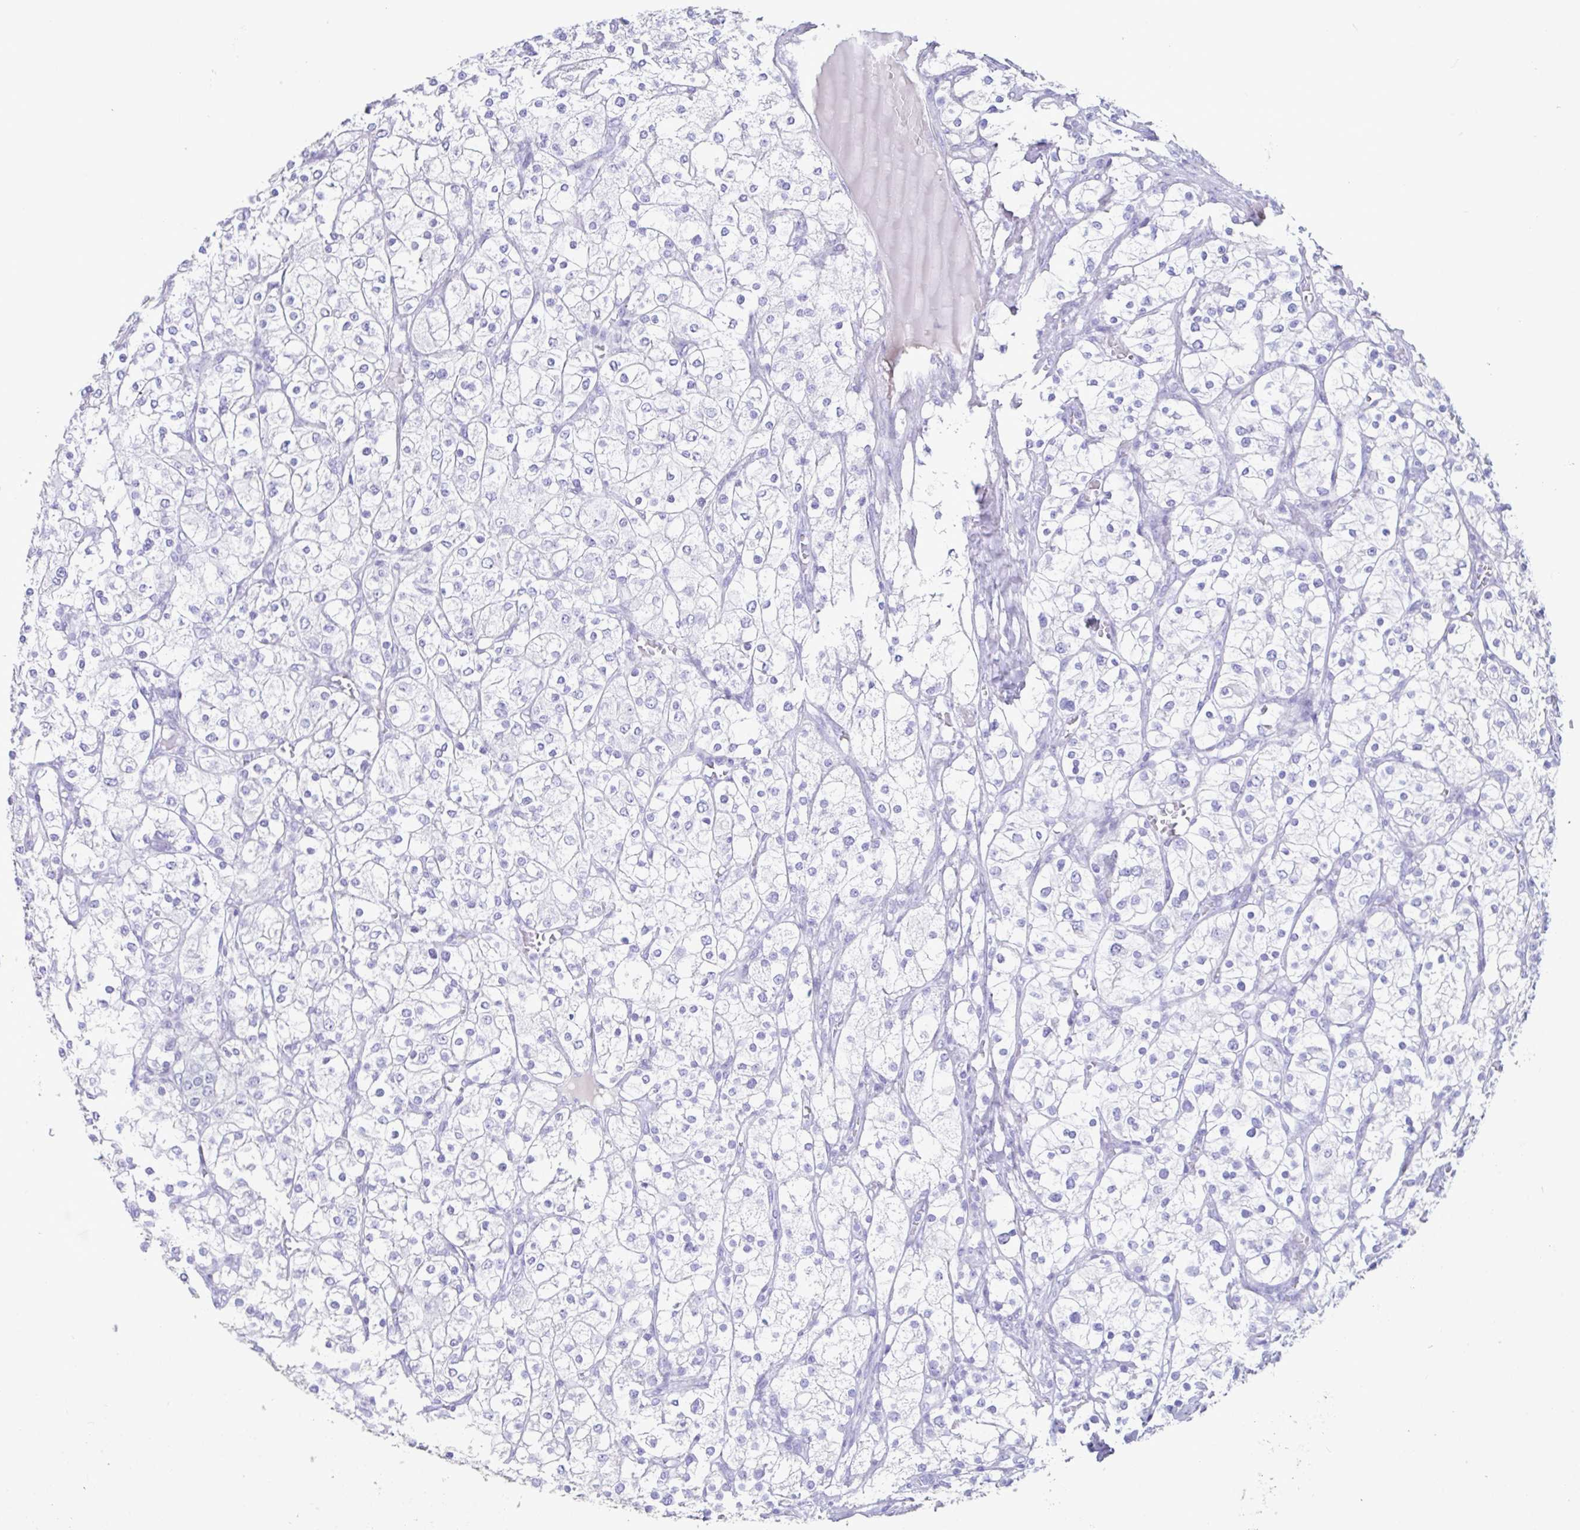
{"staining": {"intensity": "negative", "quantity": "none", "location": "none"}, "tissue": "renal cancer", "cell_type": "Tumor cells", "image_type": "cancer", "snomed": [{"axis": "morphology", "description": "Adenocarcinoma, NOS"}, {"axis": "topography", "description": "Kidney"}], "caption": "High power microscopy photomicrograph of an immunohistochemistry photomicrograph of renal adenocarcinoma, revealing no significant positivity in tumor cells.", "gene": "TNNC1", "patient": {"sex": "male", "age": 80}}